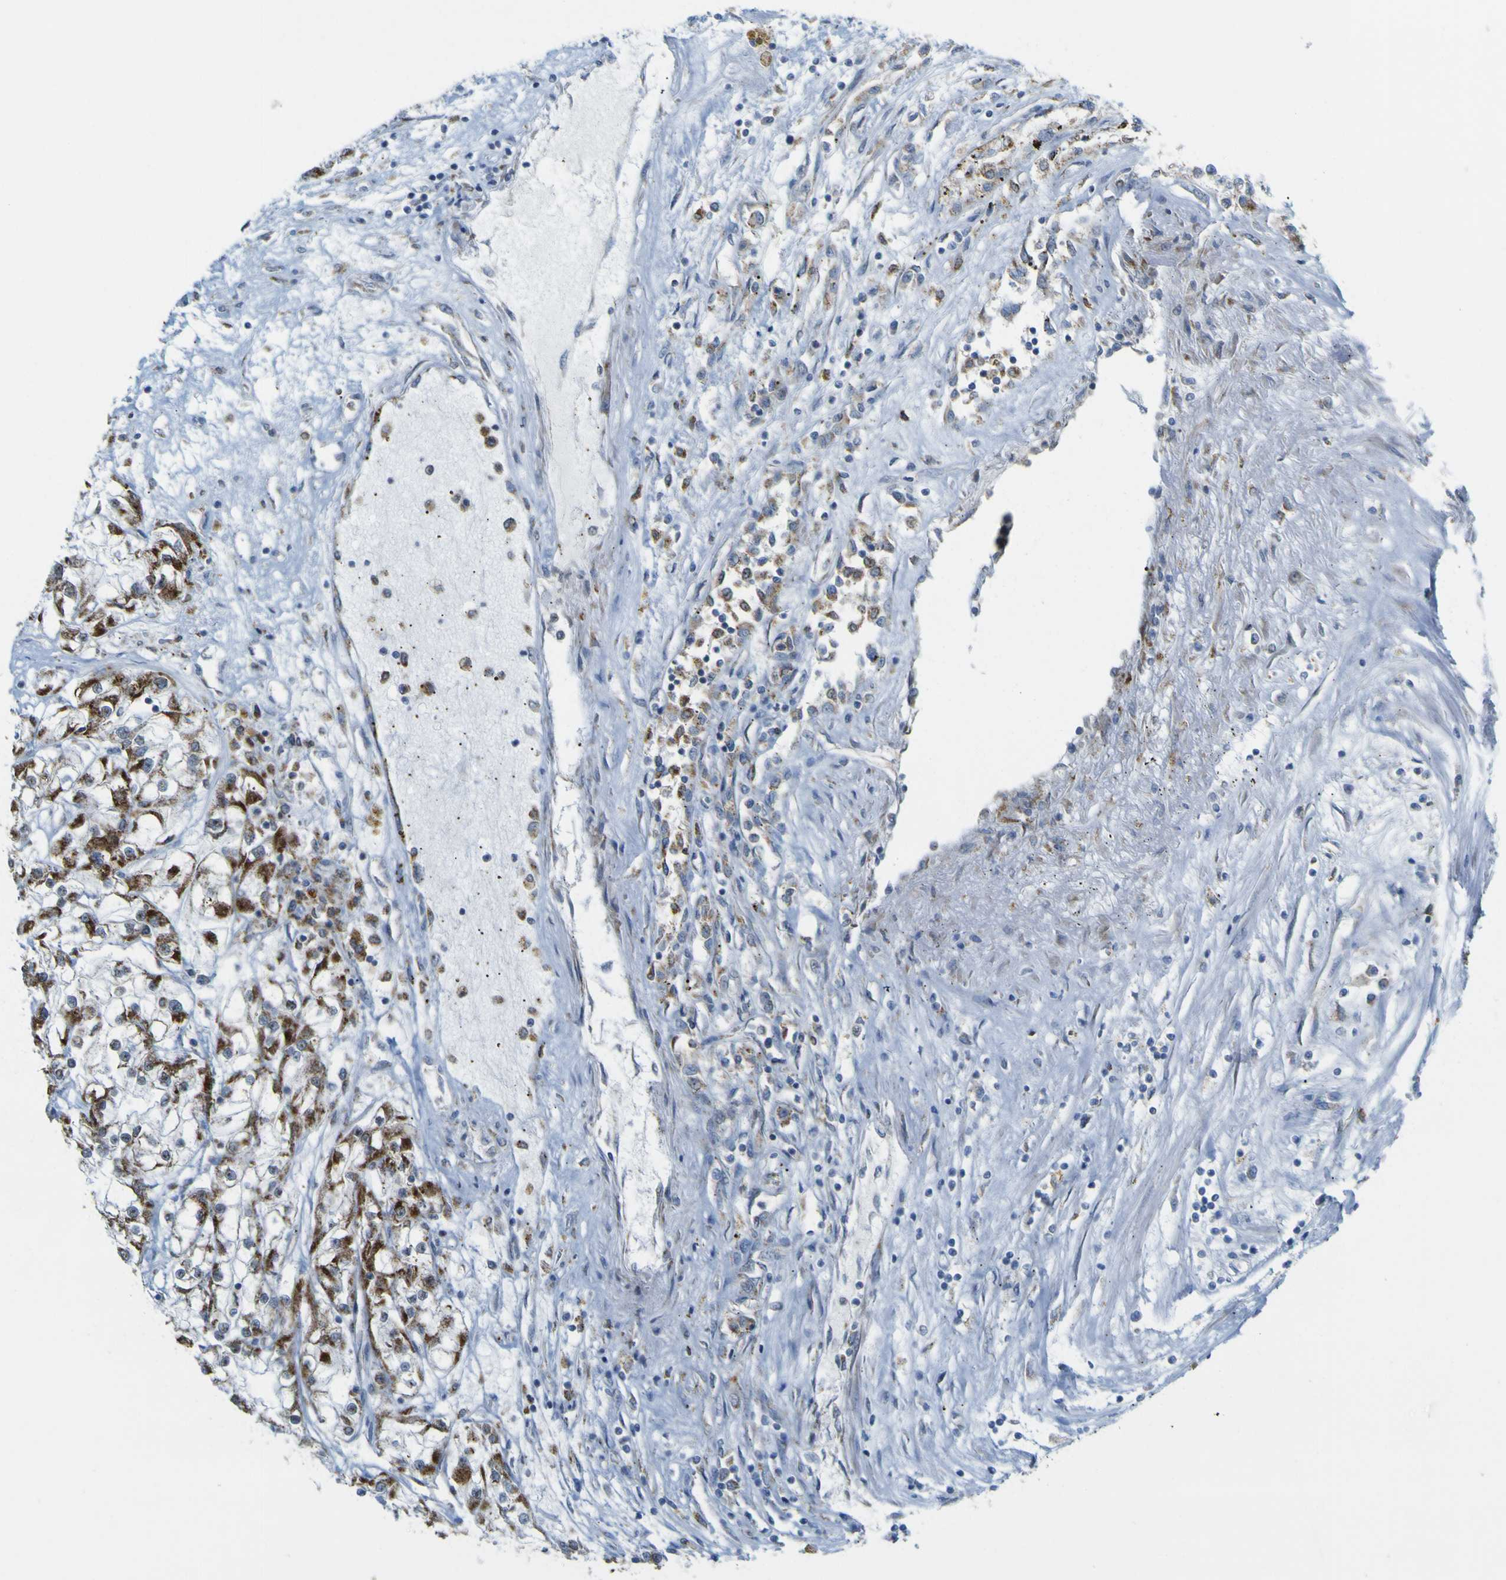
{"staining": {"intensity": "strong", "quantity": ">75%", "location": "cytoplasmic/membranous"}, "tissue": "renal cancer", "cell_type": "Tumor cells", "image_type": "cancer", "snomed": [{"axis": "morphology", "description": "Adenocarcinoma, NOS"}, {"axis": "topography", "description": "Kidney"}], "caption": "Human renal cancer stained with a protein marker demonstrates strong staining in tumor cells.", "gene": "ACBD5", "patient": {"sex": "female", "age": 52}}